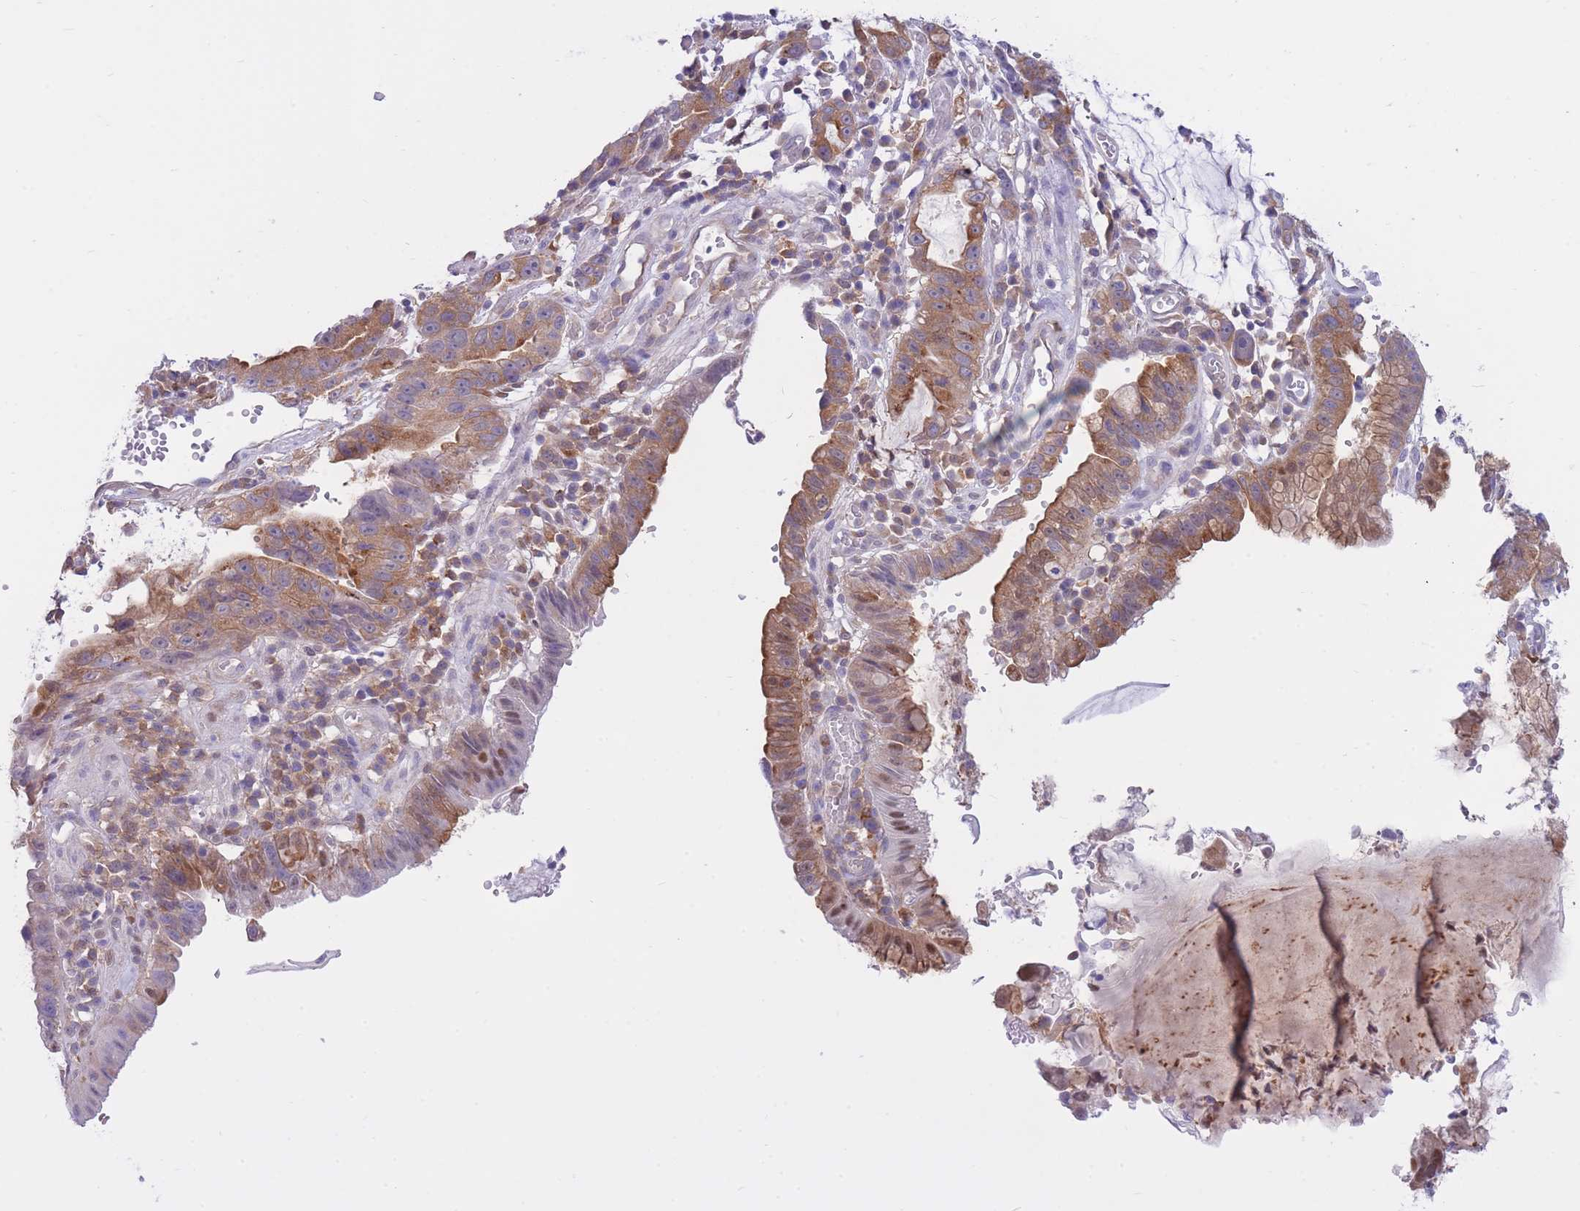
{"staining": {"intensity": "moderate", "quantity": ">75%", "location": "cytoplasmic/membranous,nuclear"}, "tissue": "stomach cancer", "cell_type": "Tumor cells", "image_type": "cancer", "snomed": [{"axis": "morphology", "description": "Adenocarcinoma, NOS"}, {"axis": "topography", "description": "Stomach"}], "caption": "Stomach cancer was stained to show a protein in brown. There is medium levels of moderate cytoplasmic/membranous and nuclear staining in about >75% of tumor cells. Nuclei are stained in blue.", "gene": "NAMPT", "patient": {"sex": "male", "age": 55}}